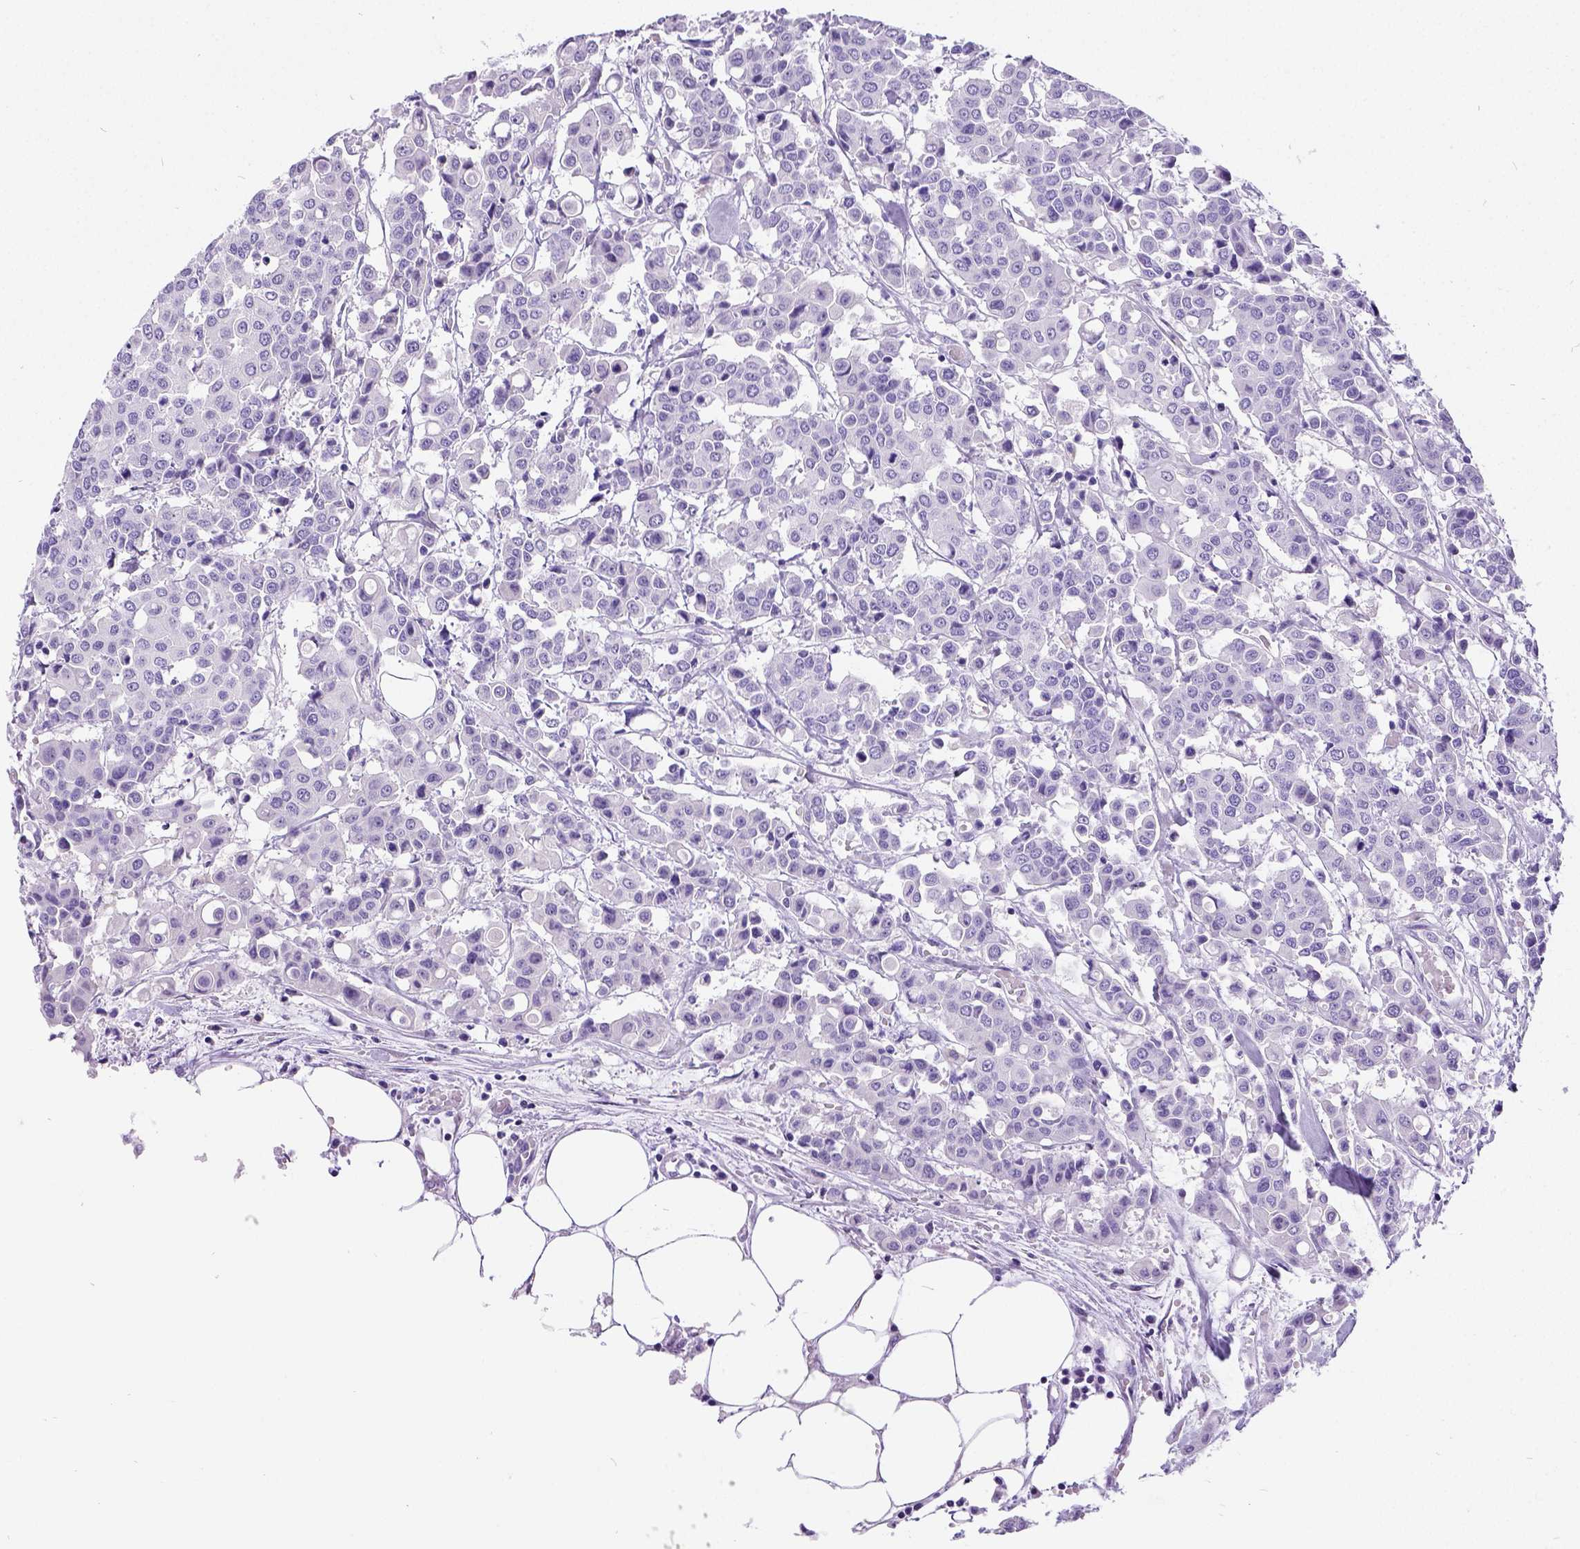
{"staining": {"intensity": "negative", "quantity": "none", "location": "none"}, "tissue": "carcinoid", "cell_type": "Tumor cells", "image_type": "cancer", "snomed": [{"axis": "morphology", "description": "Carcinoid, malignant, NOS"}, {"axis": "topography", "description": "Colon"}], "caption": "Tumor cells show no significant positivity in malignant carcinoid.", "gene": "SATB2", "patient": {"sex": "male", "age": 81}}